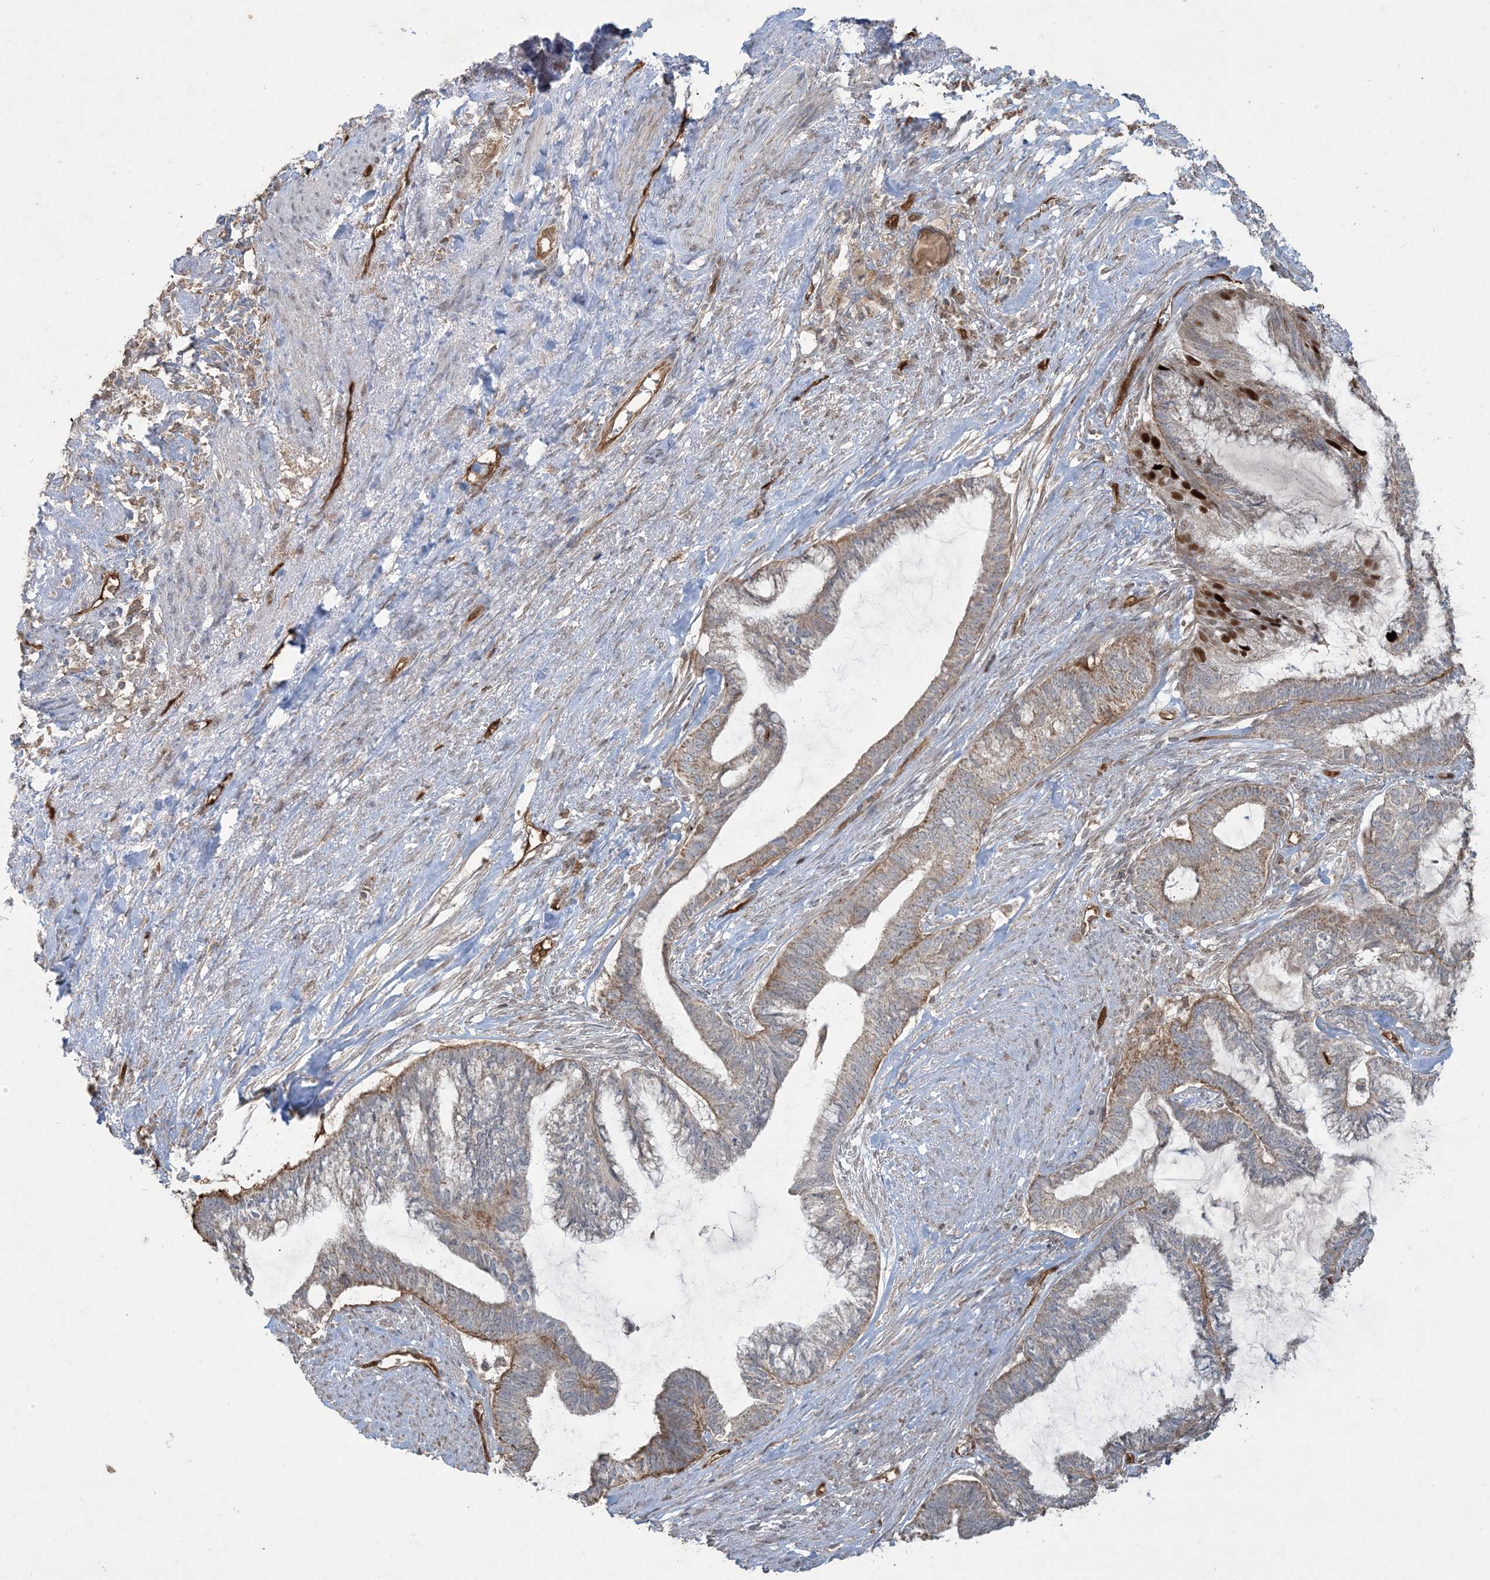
{"staining": {"intensity": "moderate", "quantity": ">75%", "location": "cytoplasmic/membranous"}, "tissue": "endometrial cancer", "cell_type": "Tumor cells", "image_type": "cancer", "snomed": [{"axis": "morphology", "description": "Adenocarcinoma, NOS"}, {"axis": "topography", "description": "Endometrium"}], "caption": "Endometrial cancer was stained to show a protein in brown. There is medium levels of moderate cytoplasmic/membranous positivity in approximately >75% of tumor cells.", "gene": "PPM1F", "patient": {"sex": "female", "age": 86}}